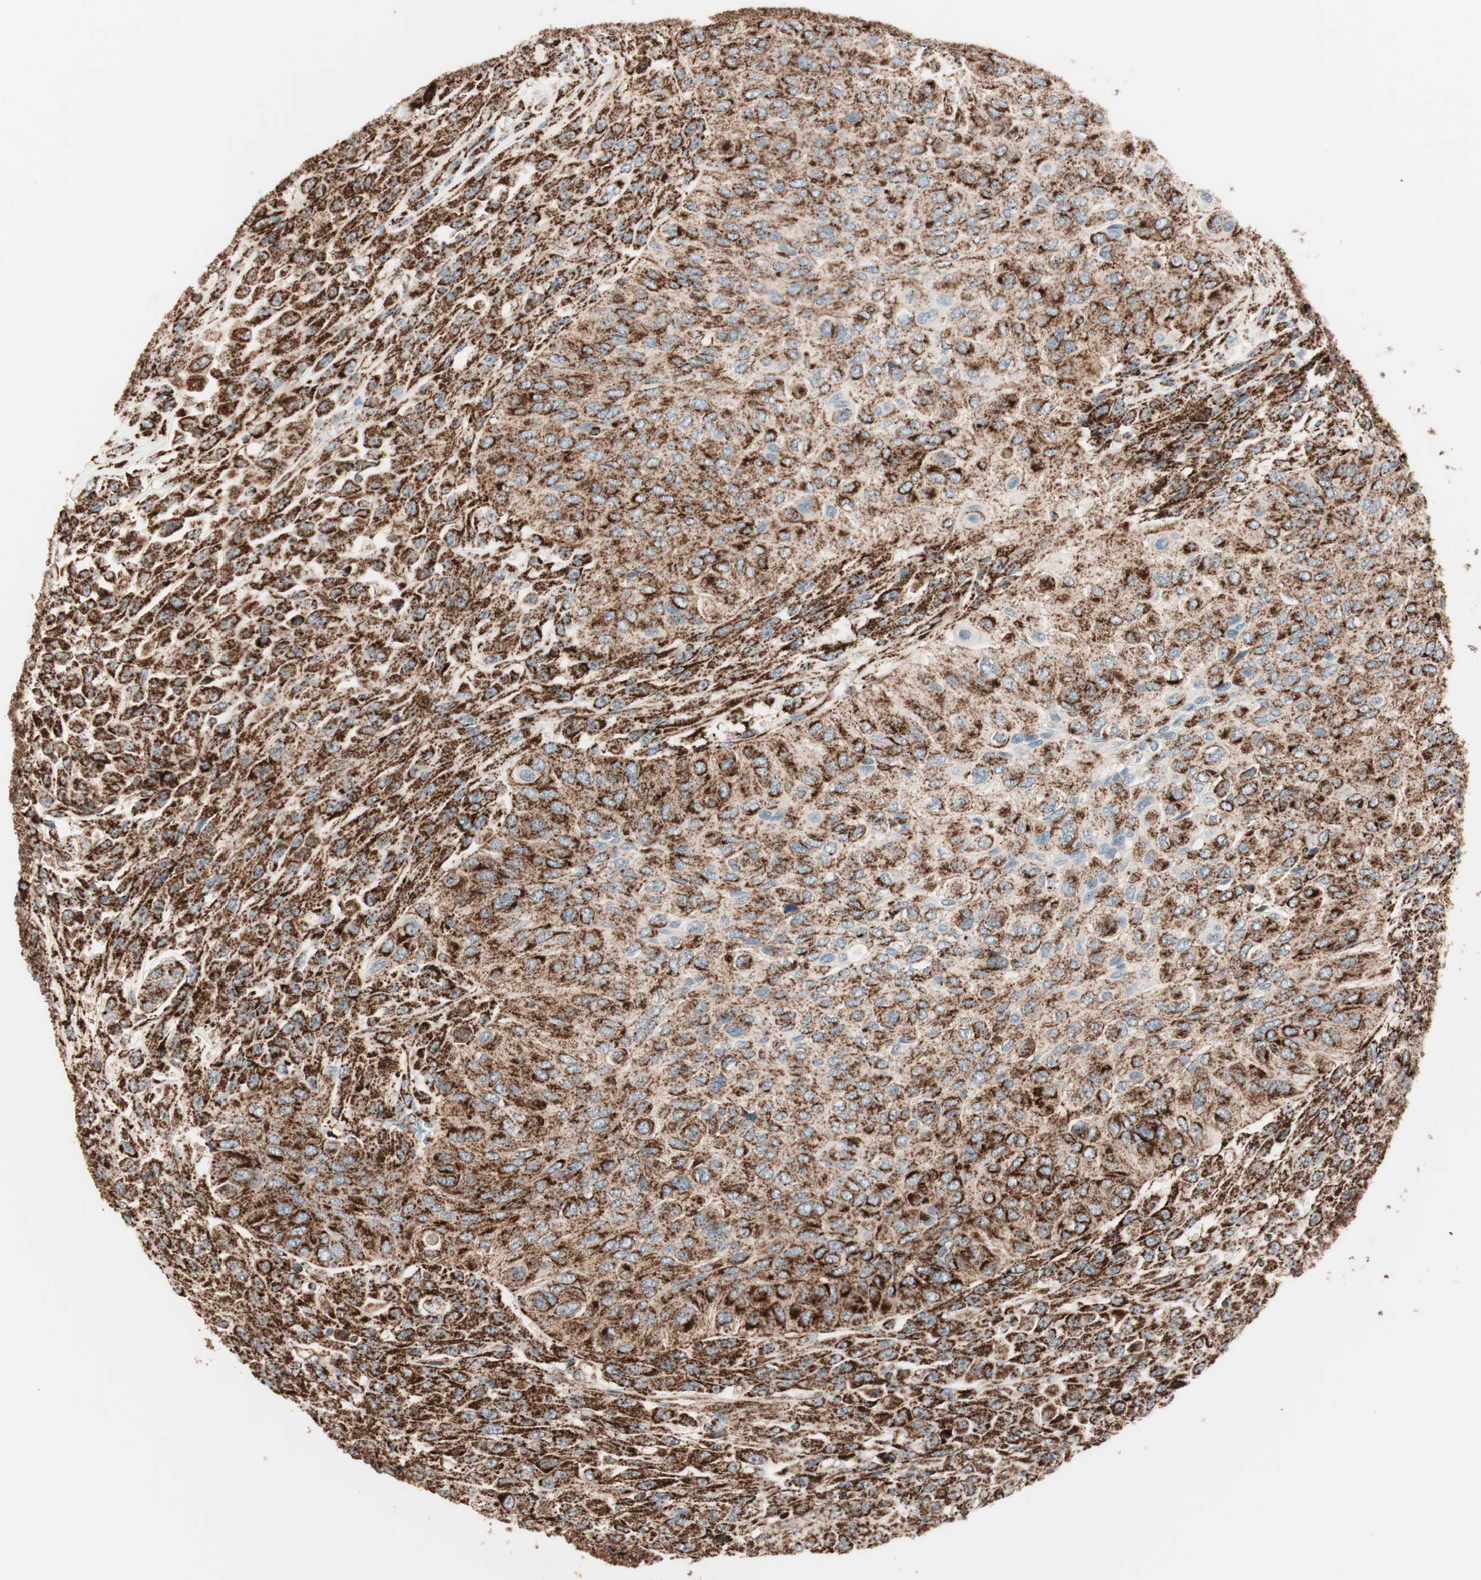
{"staining": {"intensity": "strong", "quantity": ">75%", "location": "cytoplasmic/membranous"}, "tissue": "urothelial cancer", "cell_type": "Tumor cells", "image_type": "cancer", "snomed": [{"axis": "morphology", "description": "Urothelial carcinoma, High grade"}, {"axis": "topography", "description": "Urinary bladder"}], "caption": "Immunohistochemical staining of urothelial cancer shows high levels of strong cytoplasmic/membranous positivity in approximately >75% of tumor cells. Using DAB (brown) and hematoxylin (blue) stains, captured at high magnification using brightfield microscopy.", "gene": "TOMM22", "patient": {"sex": "male", "age": 66}}